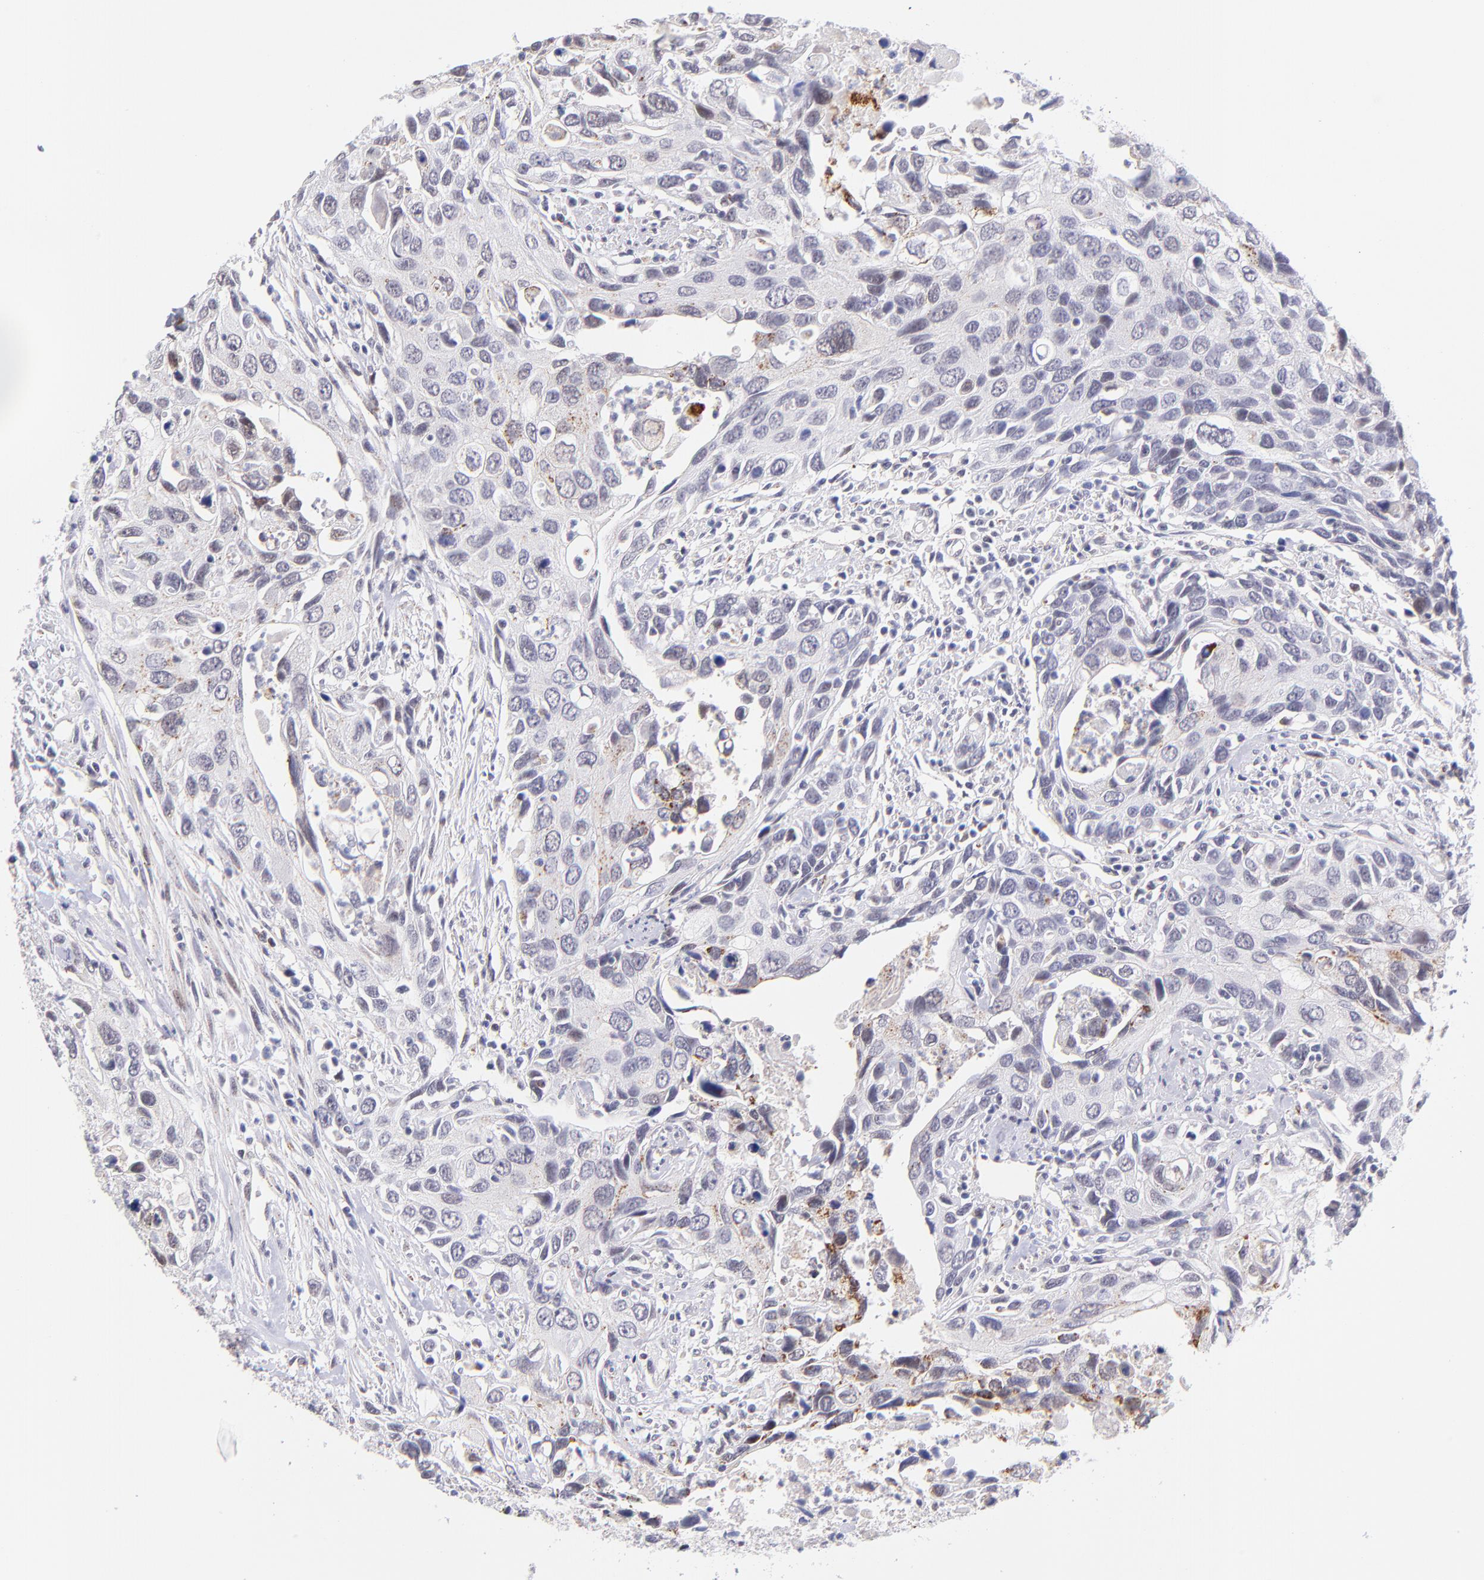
{"staining": {"intensity": "negative", "quantity": "none", "location": "none"}, "tissue": "urothelial cancer", "cell_type": "Tumor cells", "image_type": "cancer", "snomed": [{"axis": "morphology", "description": "Urothelial carcinoma, High grade"}, {"axis": "topography", "description": "Urinary bladder"}], "caption": "The image shows no significant expression in tumor cells of urothelial cancer.", "gene": "SOX6", "patient": {"sex": "male", "age": 71}}